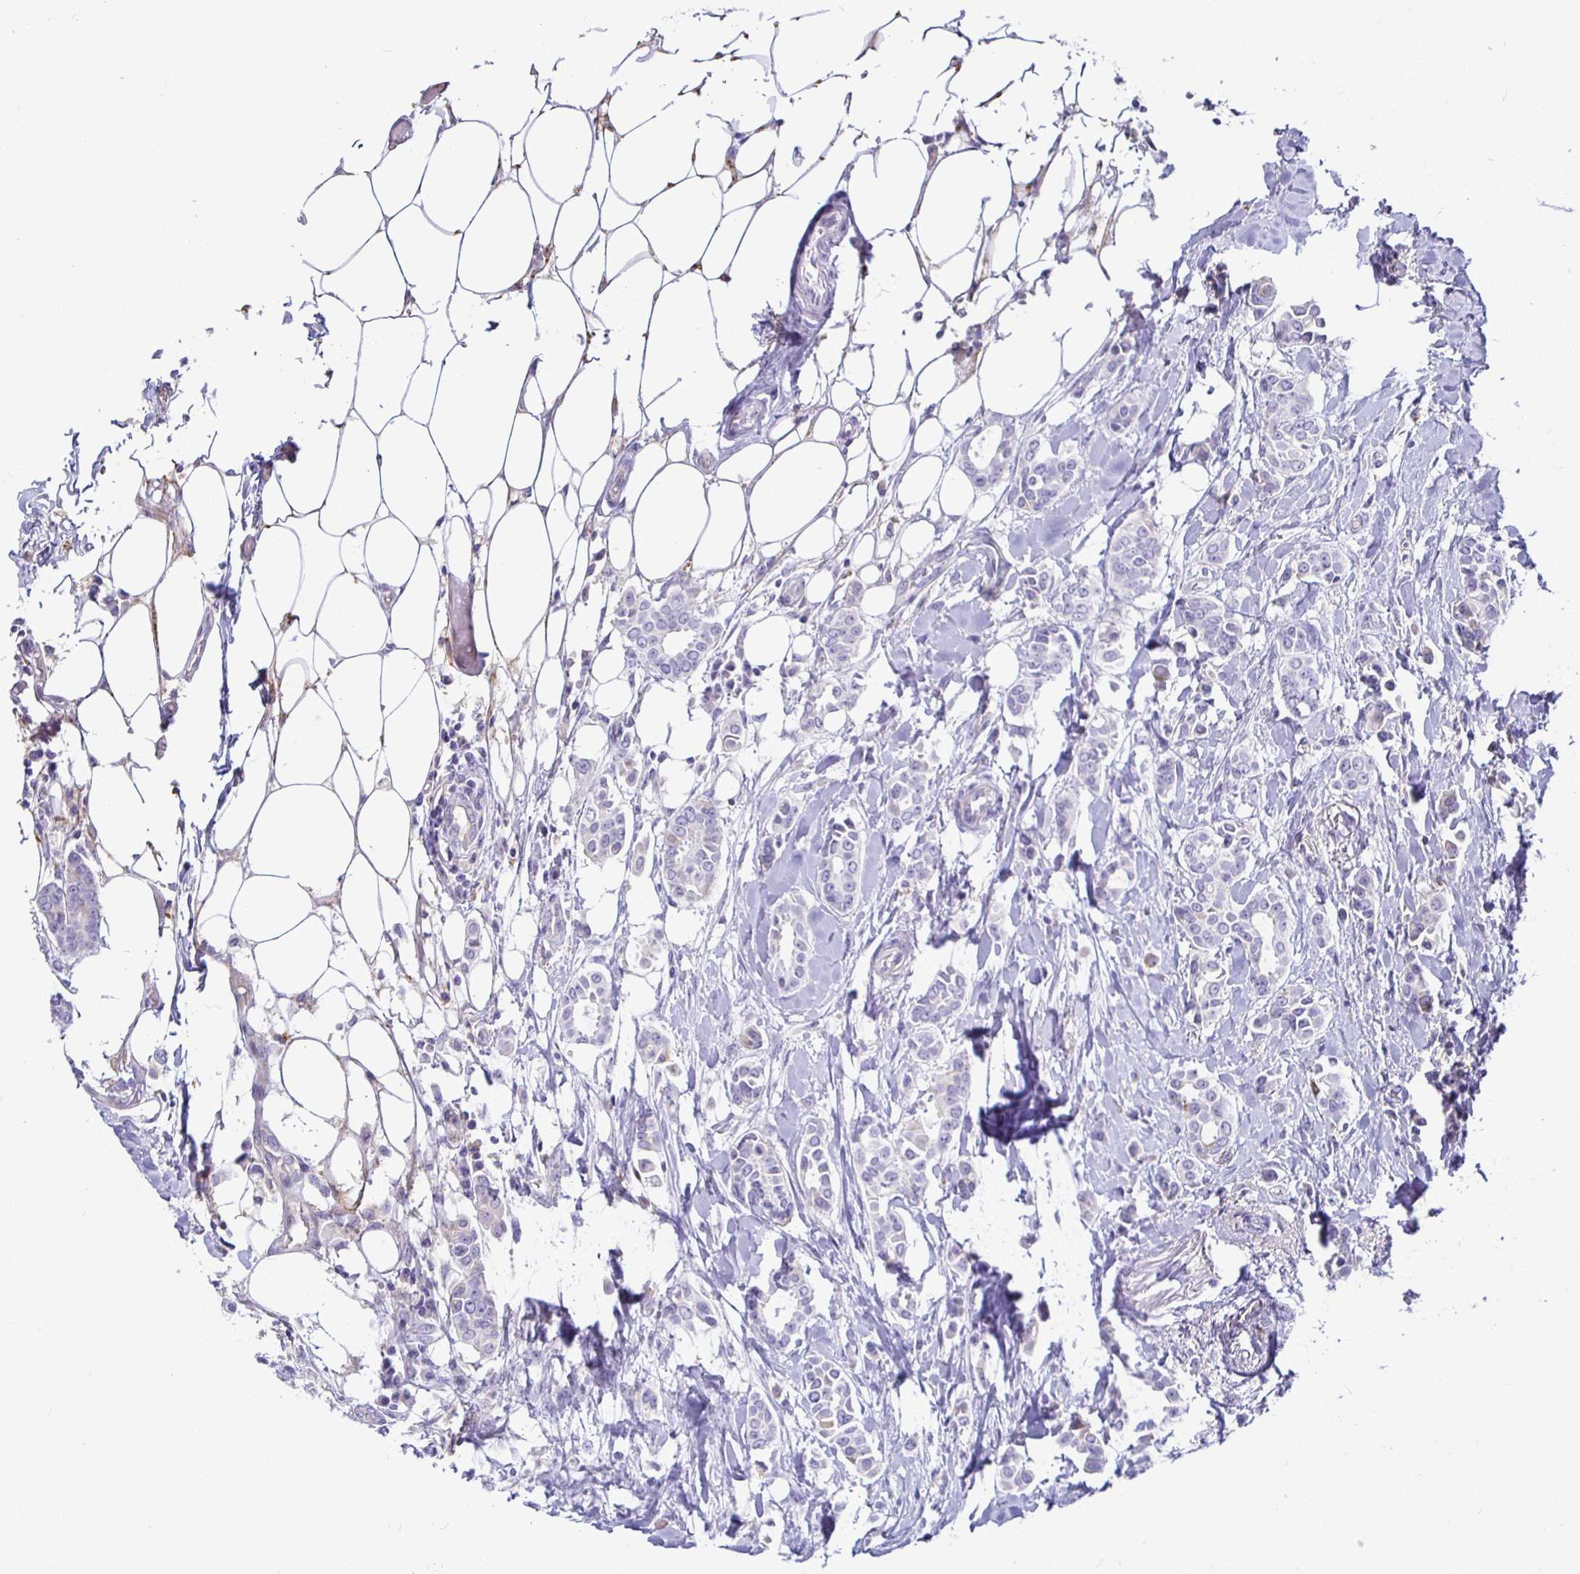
{"staining": {"intensity": "negative", "quantity": "none", "location": "none"}, "tissue": "breast cancer", "cell_type": "Tumor cells", "image_type": "cancer", "snomed": [{"axis": "morphology", "description": "Duct carcinoma"}, {"axis": "topography", "description": "Breast"}], "caption": "High power microscopy photomicrograph of an IHC photomicrograph of breast cancer (intraductal carcinoma), revealing no significant positivity in tumor cells.", "gene": "SIRPA", "patient": {"sex": "female", "age": 64}}